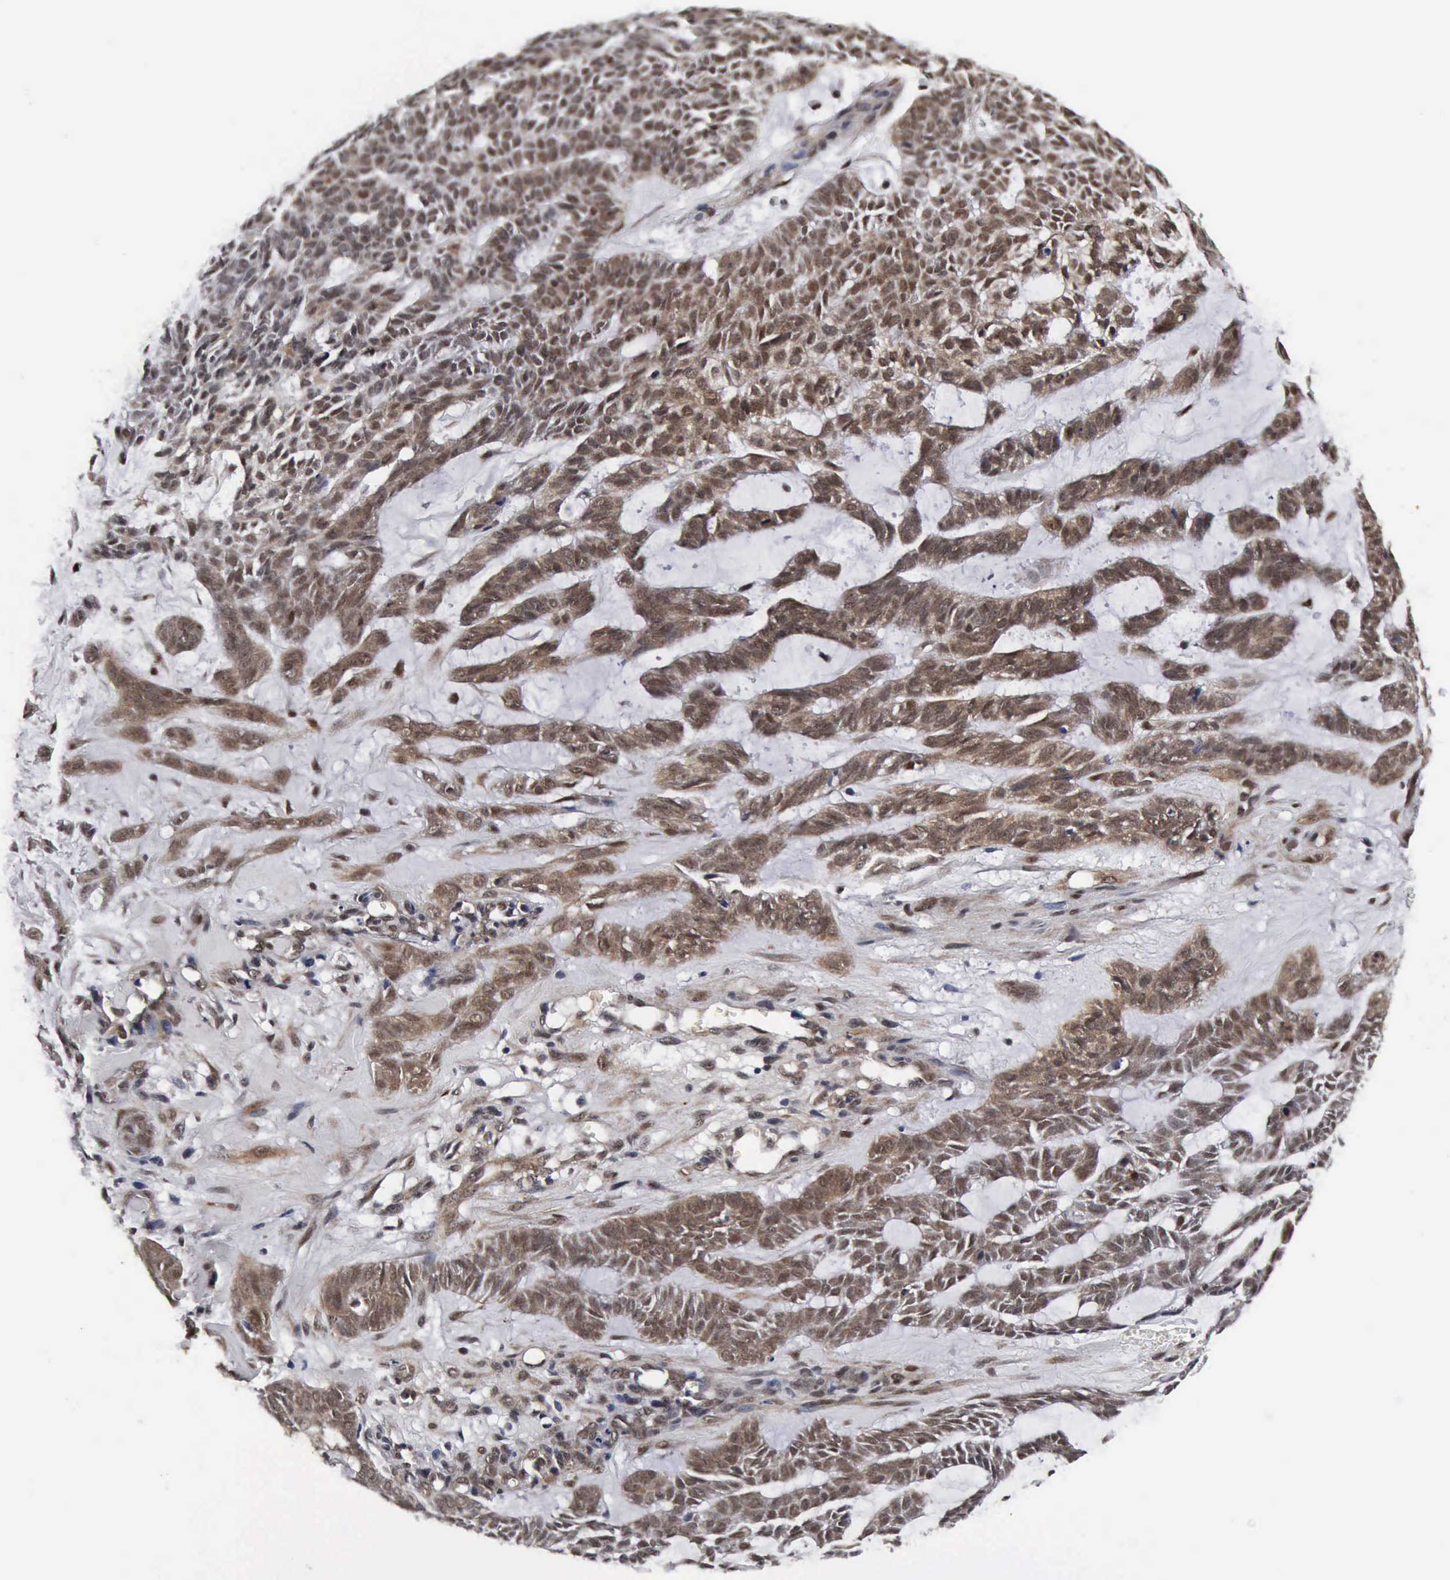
{"staining": {"intensity": "weak", "quantity": ">75%", "location": "cytoplasmic/membranous,nuclear"}, "tissue": "skin cancer", "cell_type": "Tumor cells", "image_type": "cancer", "snomed": [{"axis": "morphology", "description": "Basal cell carcinoma"}, {"axis": "topography", "description": "Skin"}], "caption": "Immunohistochemical staining of skin cancer displays weak cytoplasmic/membranous and nuclear protein staining in about >75% of tumor cells.", "gene": "UBC", "patient": {"sex": "male", "age": 75}}